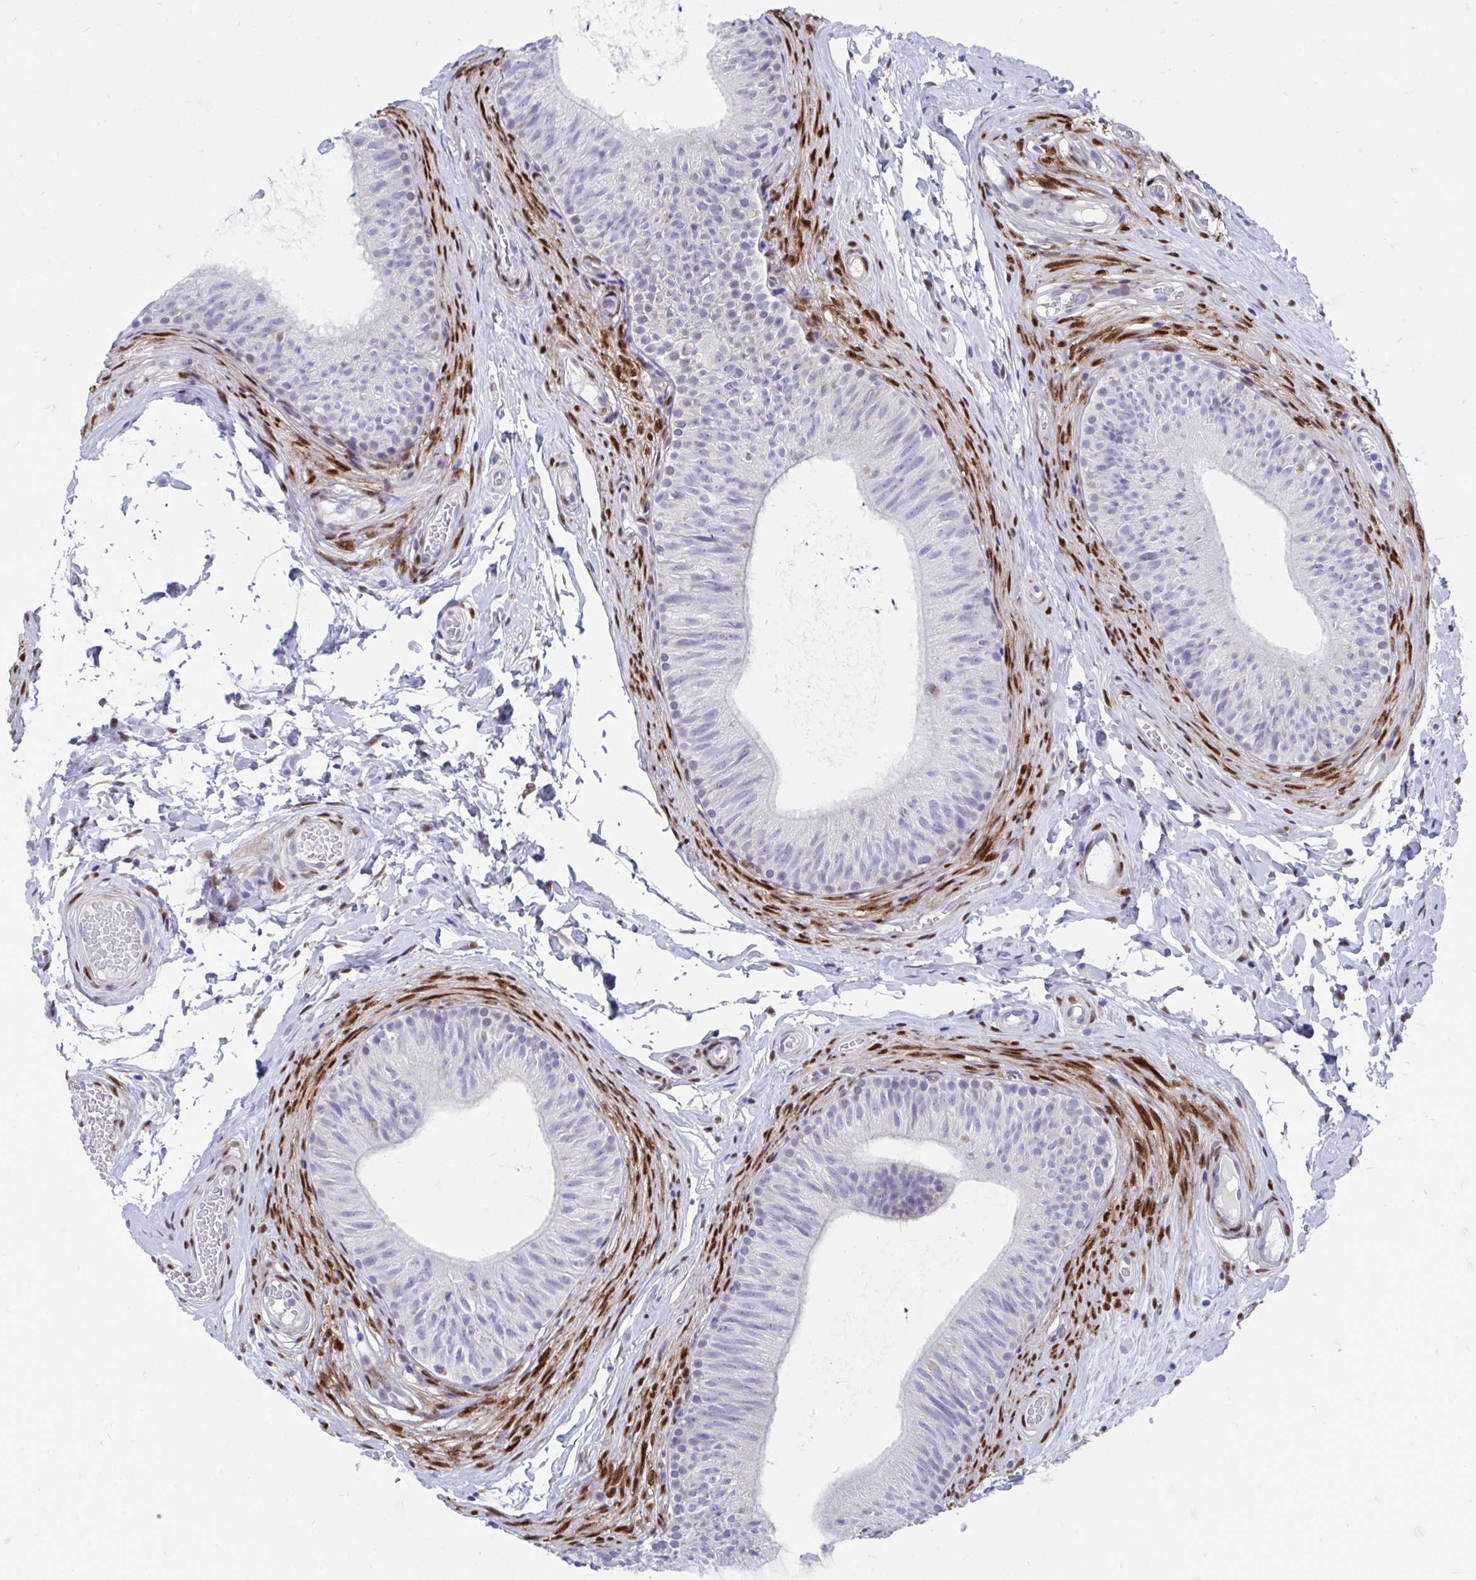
{"staining": {"intensity": "weak", "quantity": "<25%", "location": "cytoplasmic/membranous"}, "tissue": "epididymis", "cell_type": "Glandular cells", "image_type": "normal", "snomed": [{"axis": "morphology", "description": "Normal tissue, NOS"}, {"axis": "topography", "description": "Epididymis, spermatic cord, NOS"}, {"axis": "topography", "description": "Epididymis"}, {"axis": "topography", "description": "Peripheral nerve tissue"}], "caption": "This image is of benign epididymis stained with IHC to label a protein in brown with the nuclei are counter-stained blue. There is no expression in glandular cells. (DAB immunohistochemistry, high magnification).", "gene": "RBPMS", "patient": {"sex": "male", "age": 29}}